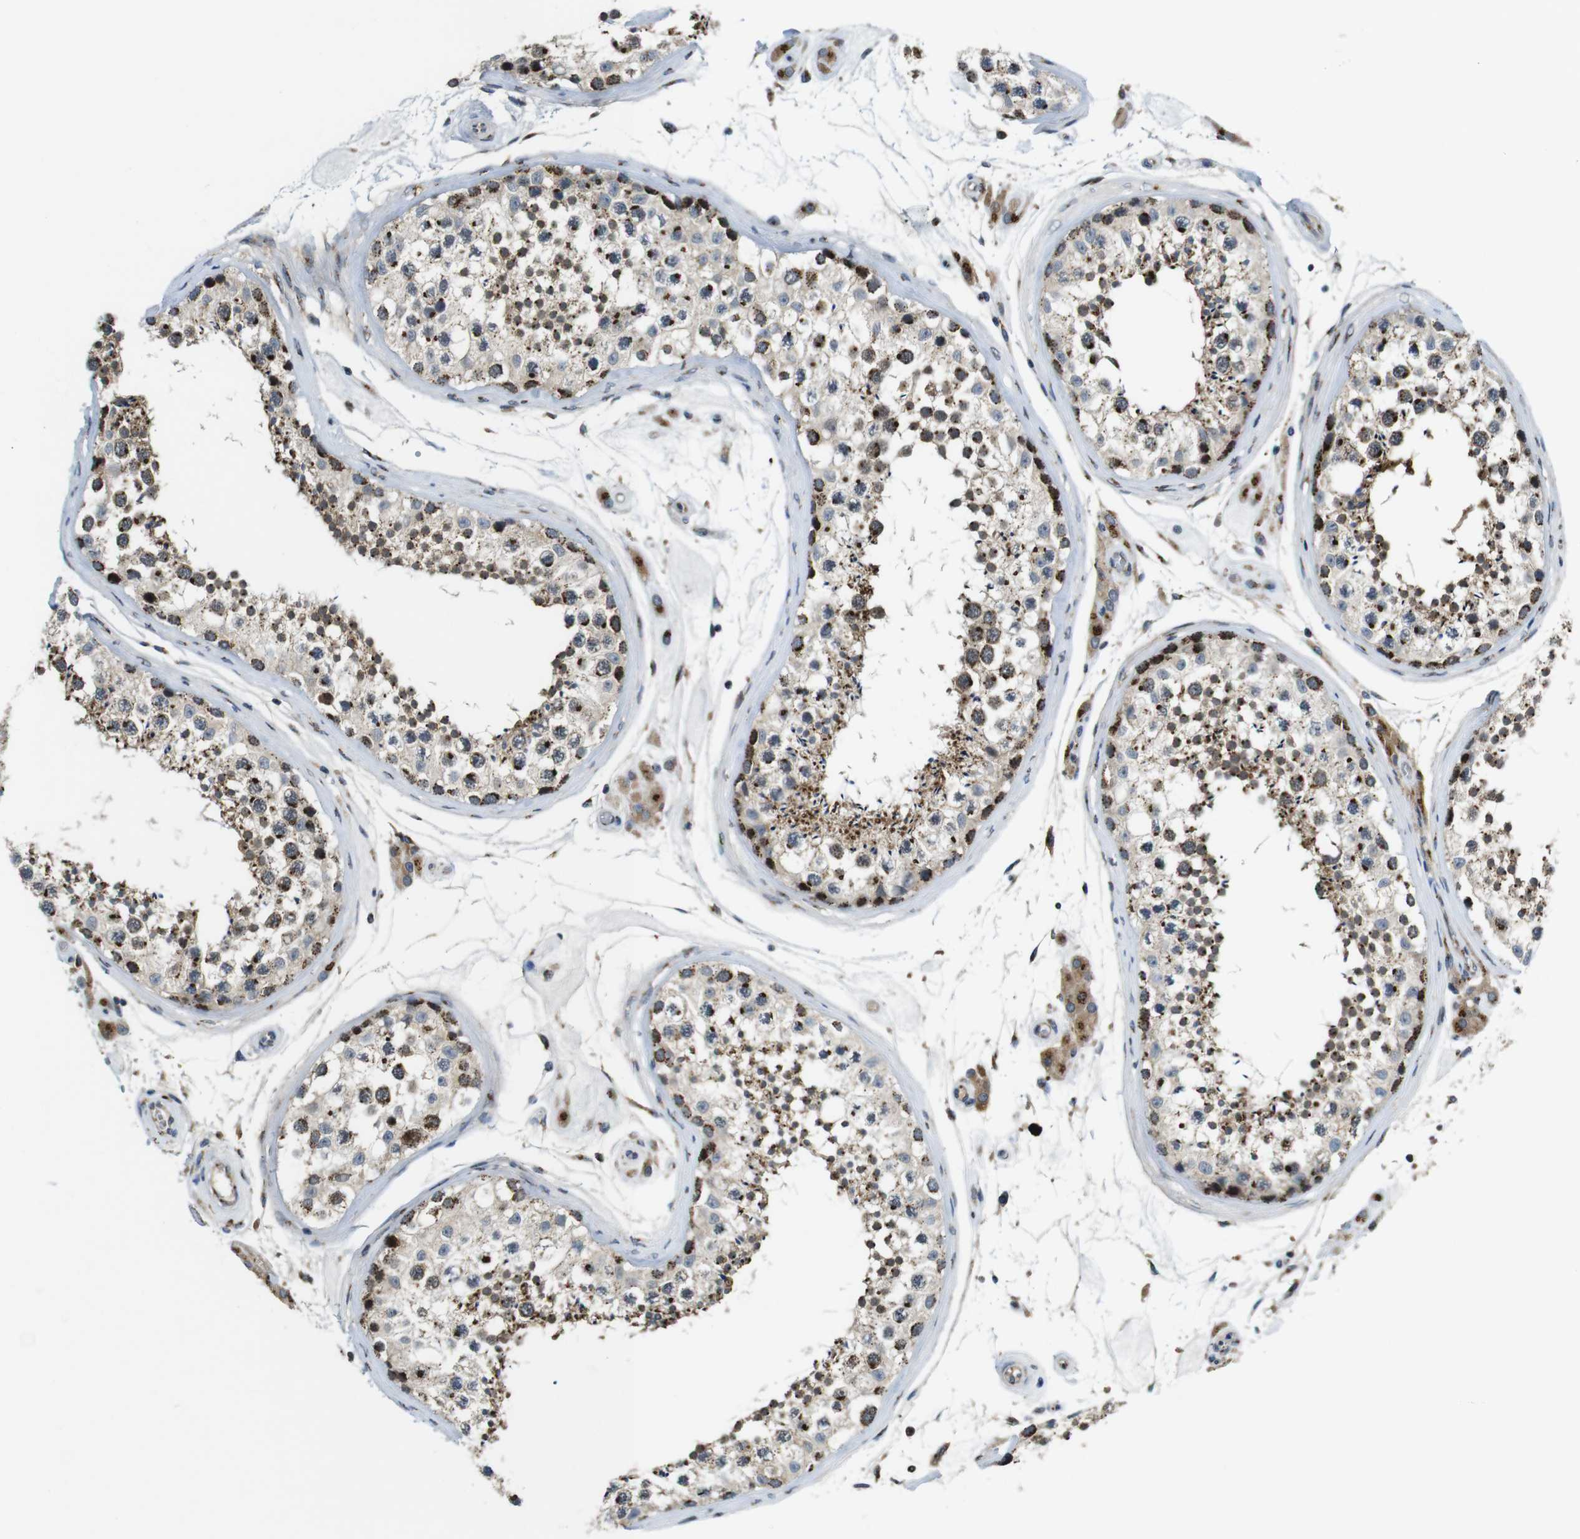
{"staining": {"intensity": "moderate", "quantity": ">75%", "location": "cytoplasmic/membranous"}, "tissue": "testis", "cell_type": "Cells in seminiferous ducts", "image_type": "normal", "snomed": [{"axis": "morphology", "description": "Normal tissue, NOS"}, {"axis": "topography", "description": "Testis"}], "caption": "Protein expression analysis of unremarkable testis demonstrates moderate cytoplasmic/membranous staining in about >75% of cells in seminiferous ducts. (DAB IHC, brown staining for protein, blue staining for nuclei).", "gene": "ZFPL1", "patient": {"sex": "male", "age": 46}}